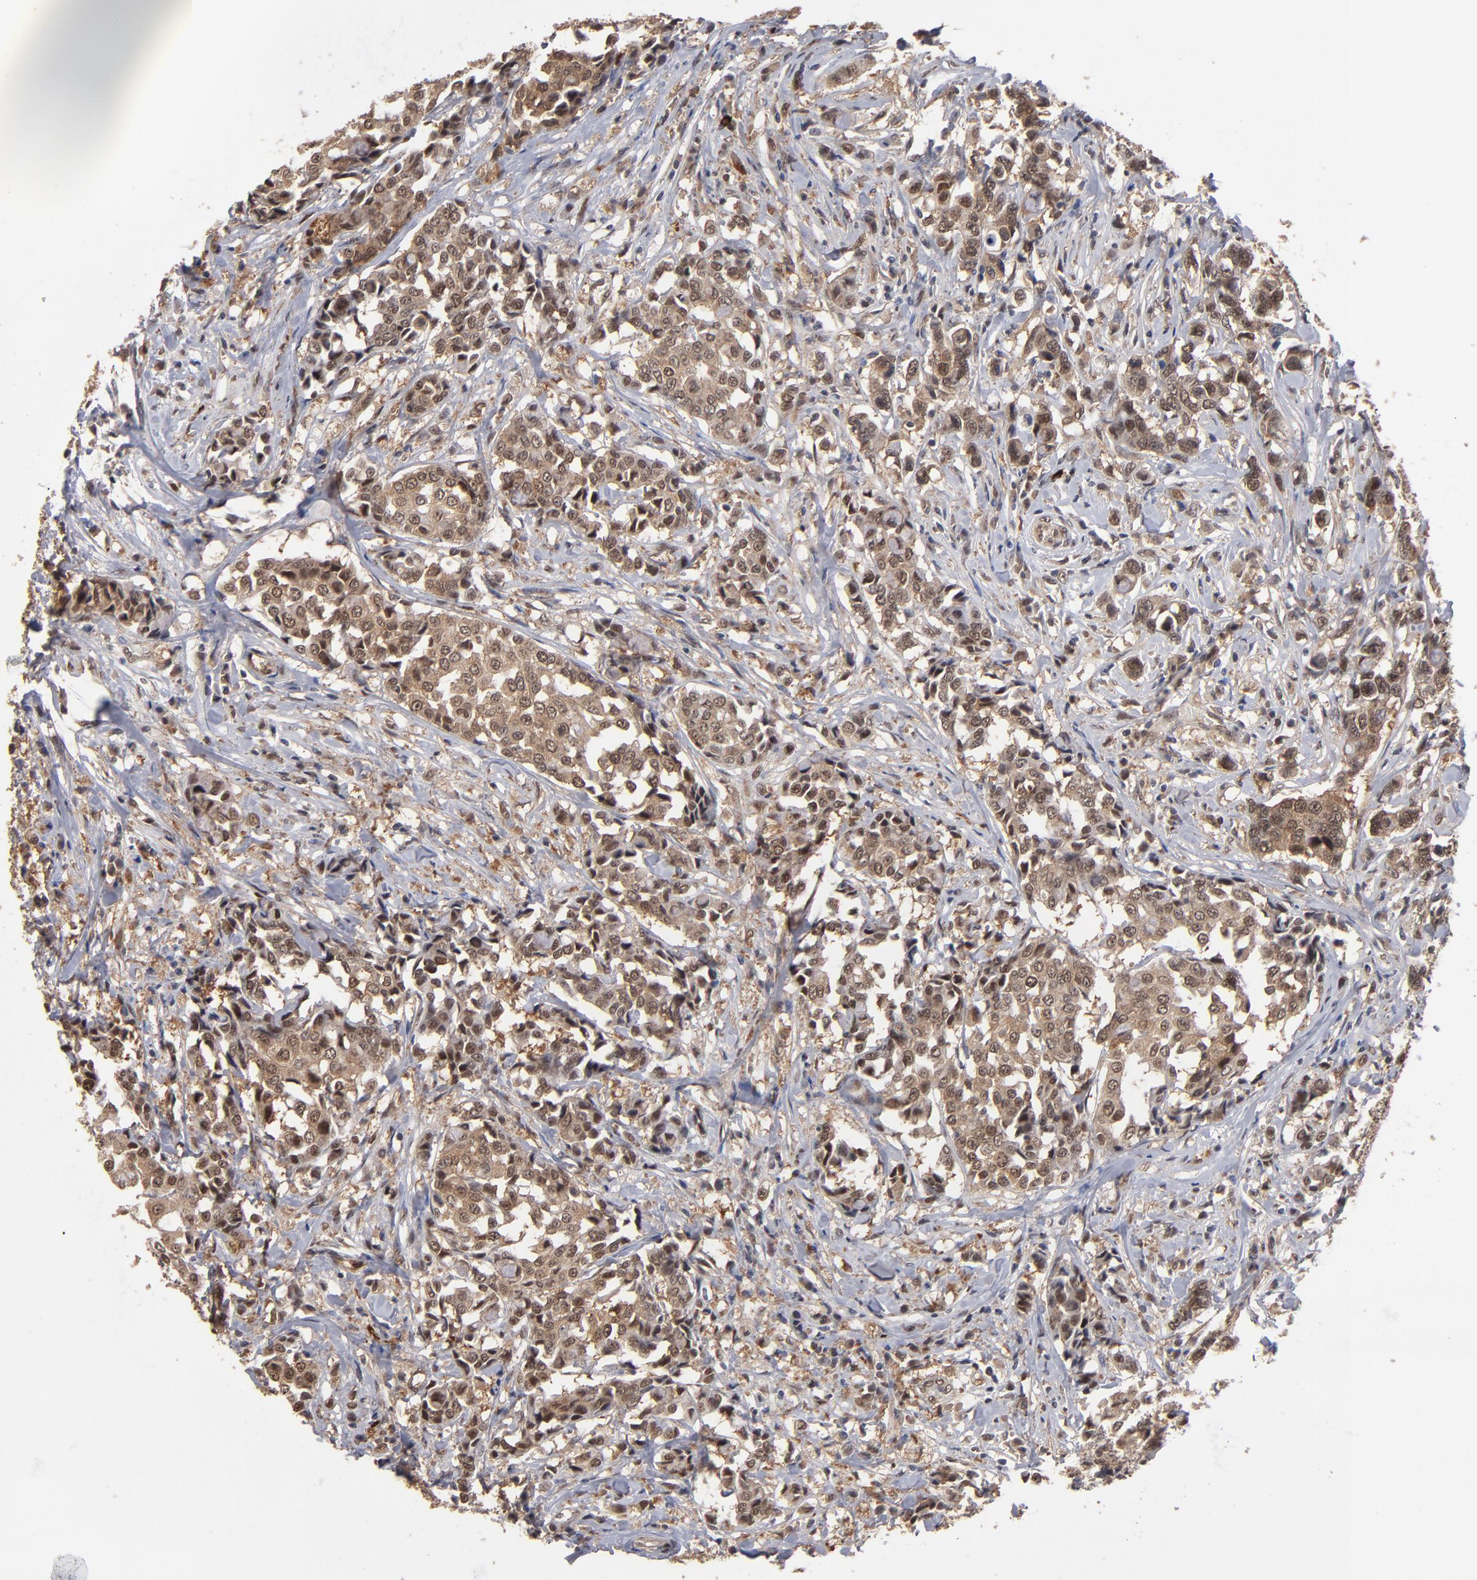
{"staining": {"intensity": "moderate", "quantity": ">75%", "location": "cytoplasmic/membranous,nuclear"}, "tissue": "breast cancer", "cell_type": "Tumor cells", "image_type": "cancer", "snomed": [{"axis": "morphology", "description": "Duct carcinoma"}, {"axis": "topography", "description": "Breast"}], "caption": "Protein expression by IHC shows moderate cytoplasmic/membranous and nuclear positivity in approximately >75% of tumor cells in breast cancer.", "gene": "HUWE1", "patient": {"sex": "female", "age": 27}}